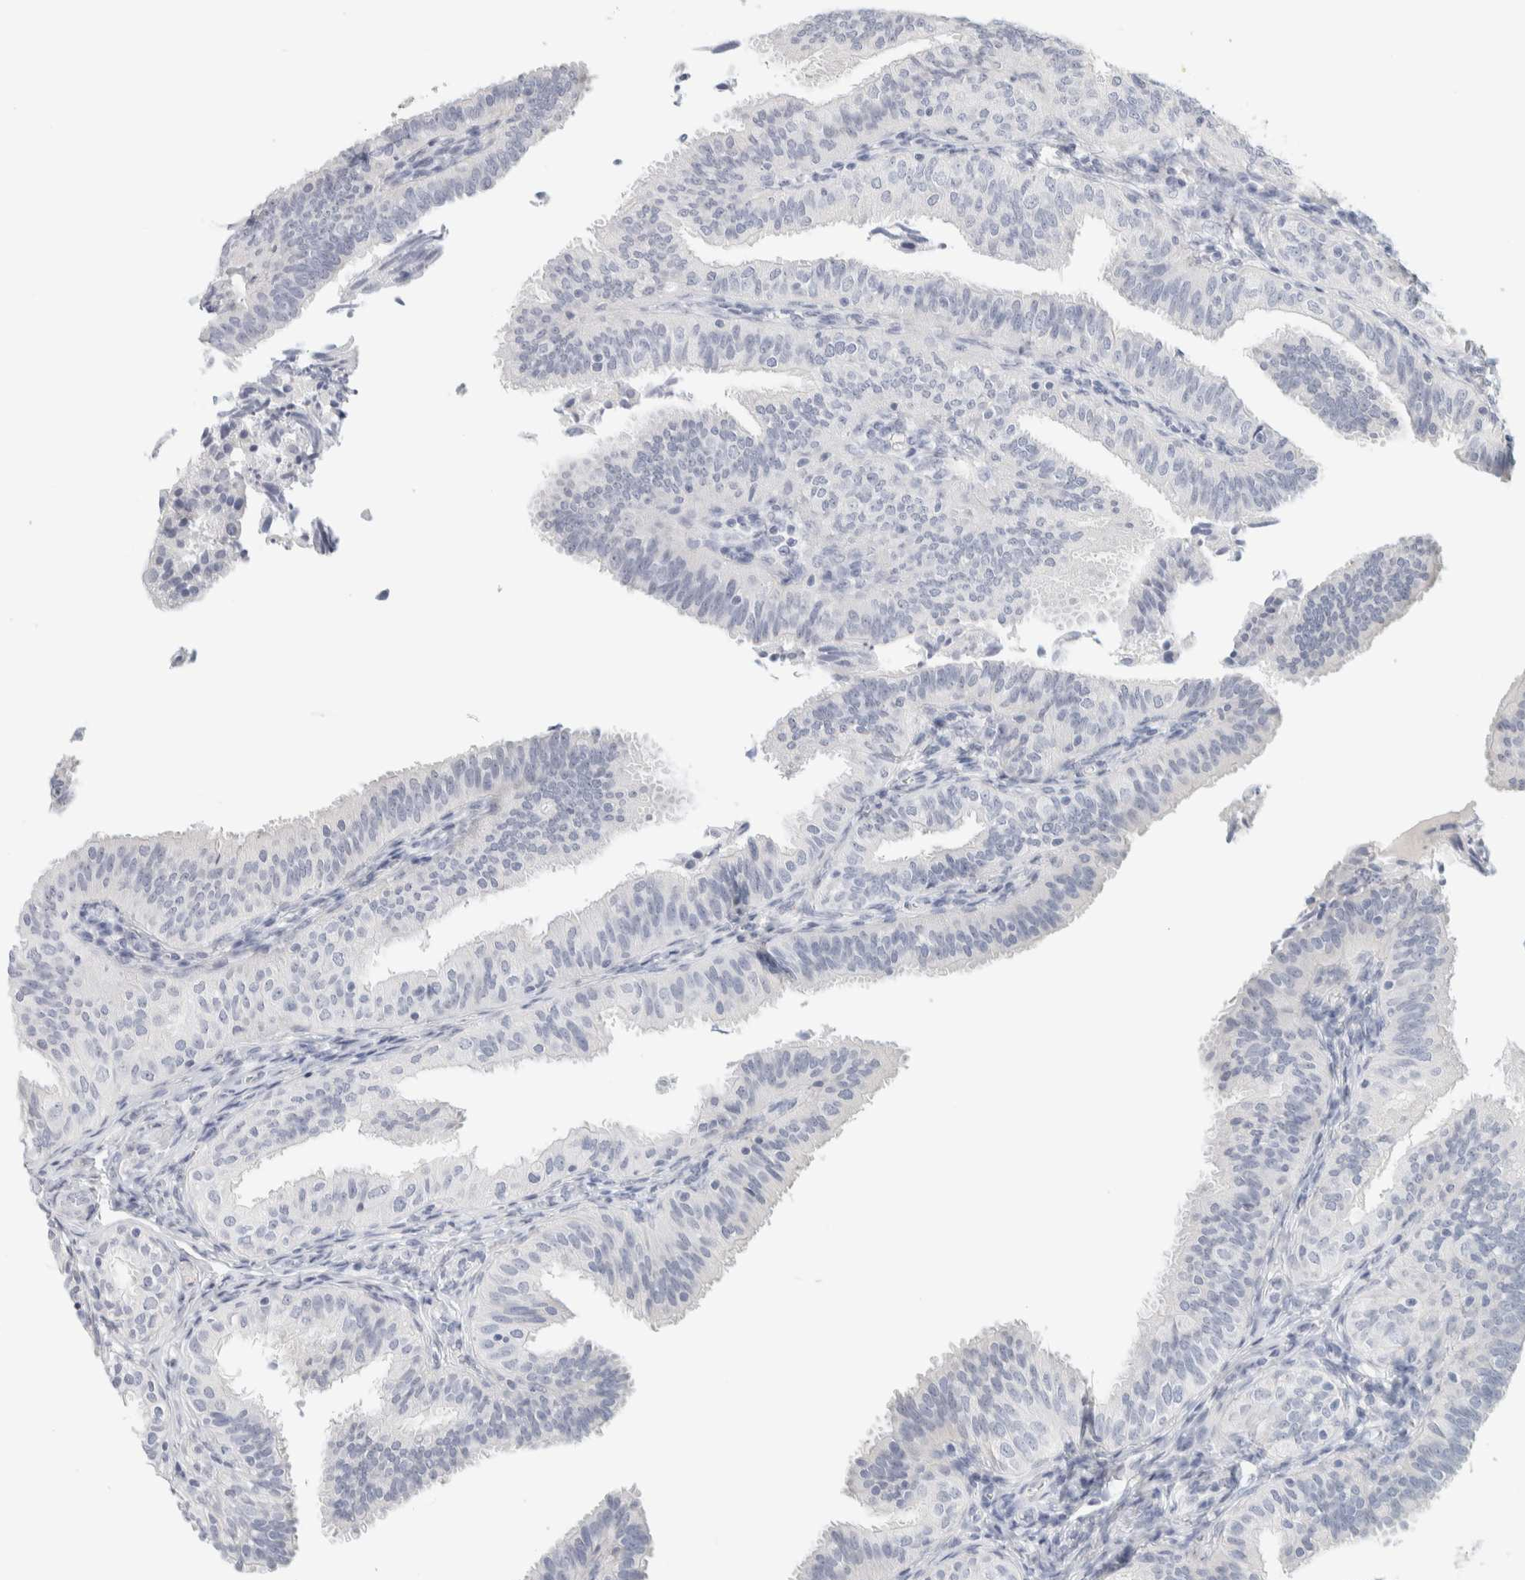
{"staining": {"intensity": "negative", "quantity": "none", "location": "none"}, "tissue": "fallopian tube", "cell_type": "Glandular cells", "image_type": "normal", "snomed": [{"axis": "morphology", "description": "Normal tissue, NOS"}, {"axis": "topography", "description": "Fallopian tube"}], "caption": "A photomicrograph of human fallopian tube is negative for staining in glandular cells. Nuclei are stained in blue.", "gene": "NEFM", "patient": {"sex": "female", "age": 35}}